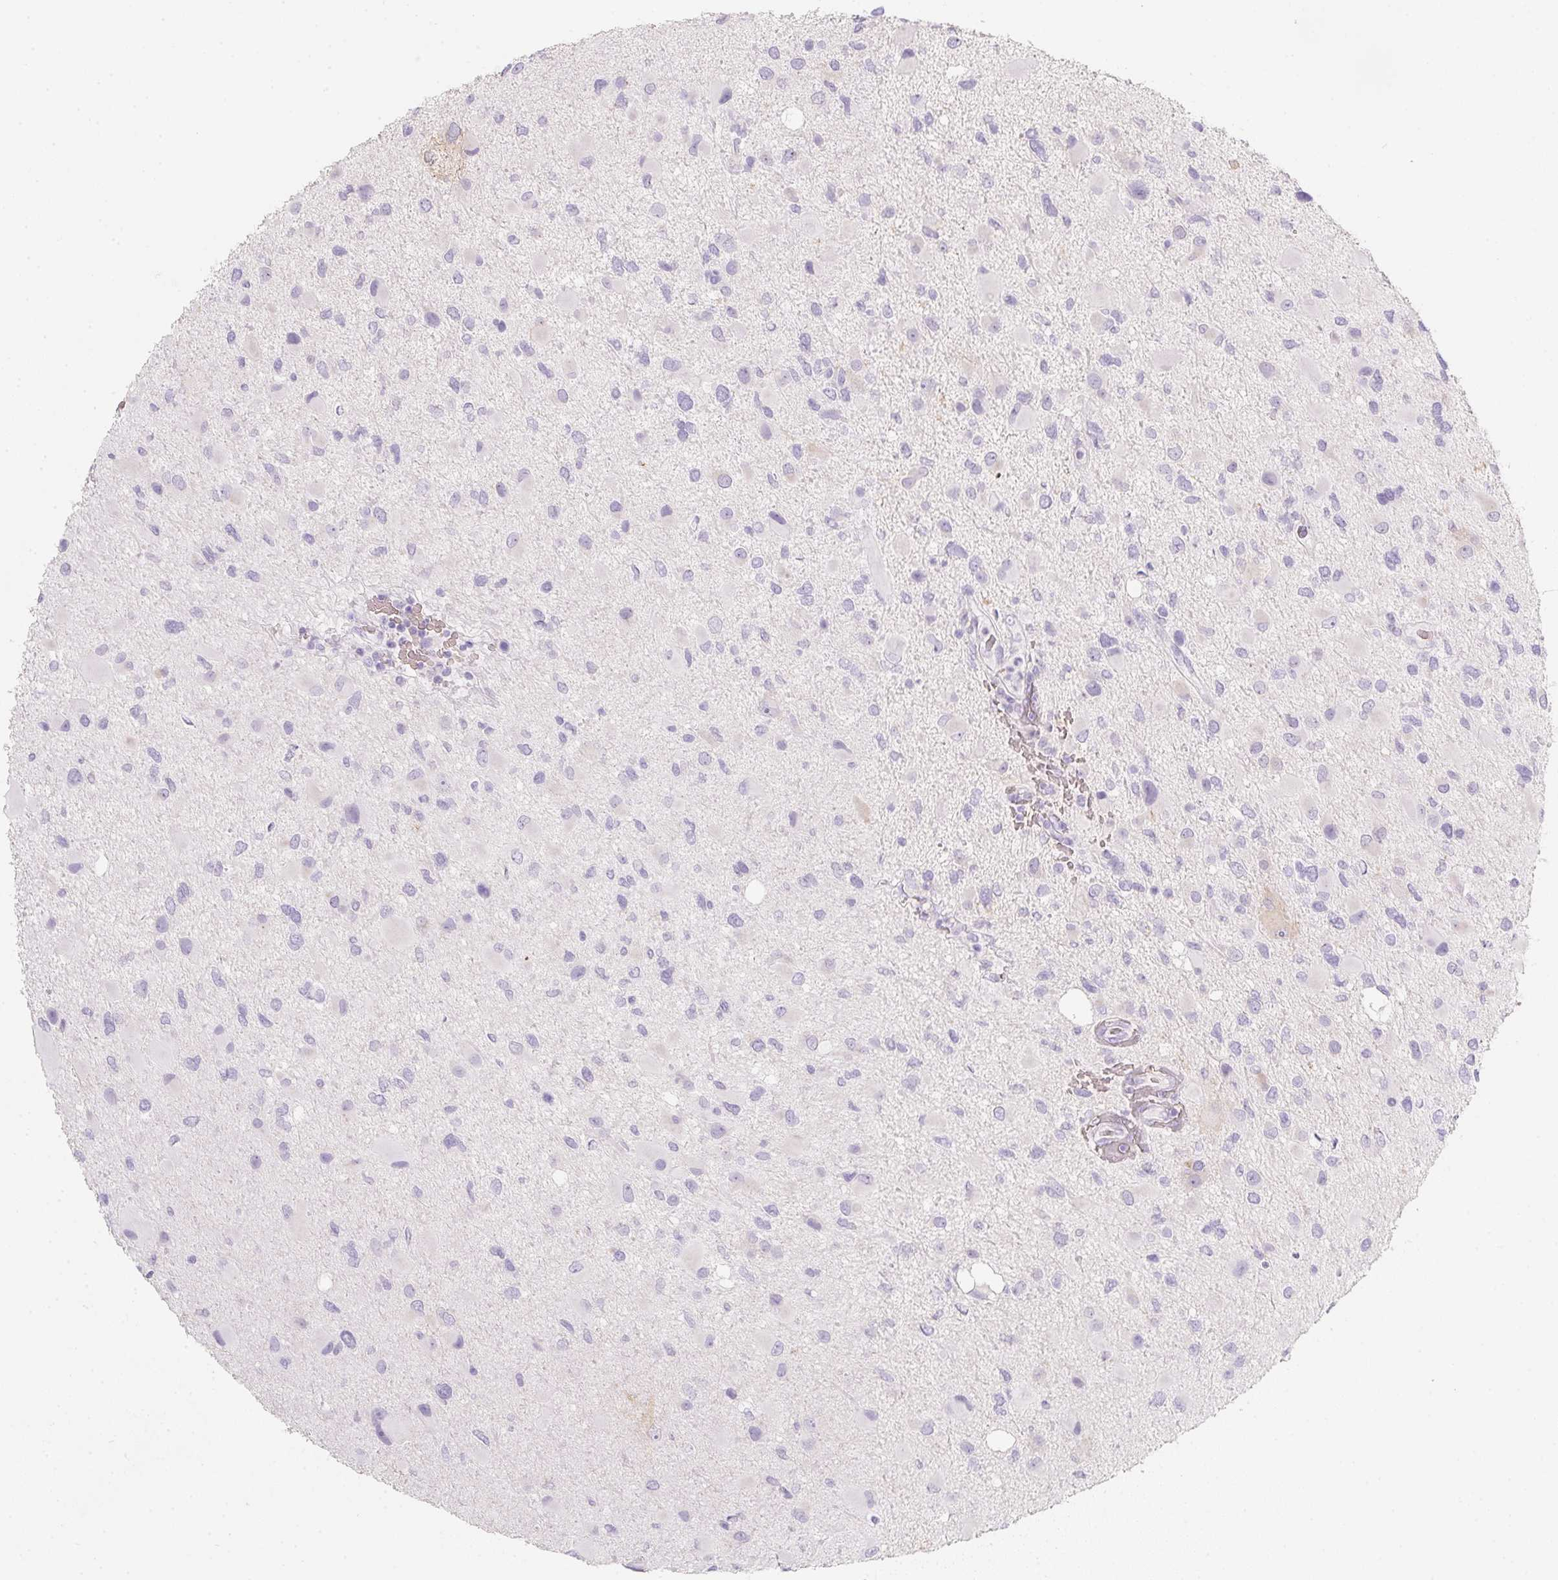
{"staining": {"intensity": "negative", "quantity": "none", "location": "none"}, "tissue": "glioma", "cell_type": "Tumor cells", "image_type": "cancer", "snomed": [{"axis": "morphology", "description": "Glioma, malignant, Low grade"}, {"axis": "topography", "description": "Brain"}], "caption": "An image of malignant glioma (low-grade) stained for a protein shows no brown staining in tumor cells.", "gene": "DCD", "patient": {"sex": "female", "age": 32}}